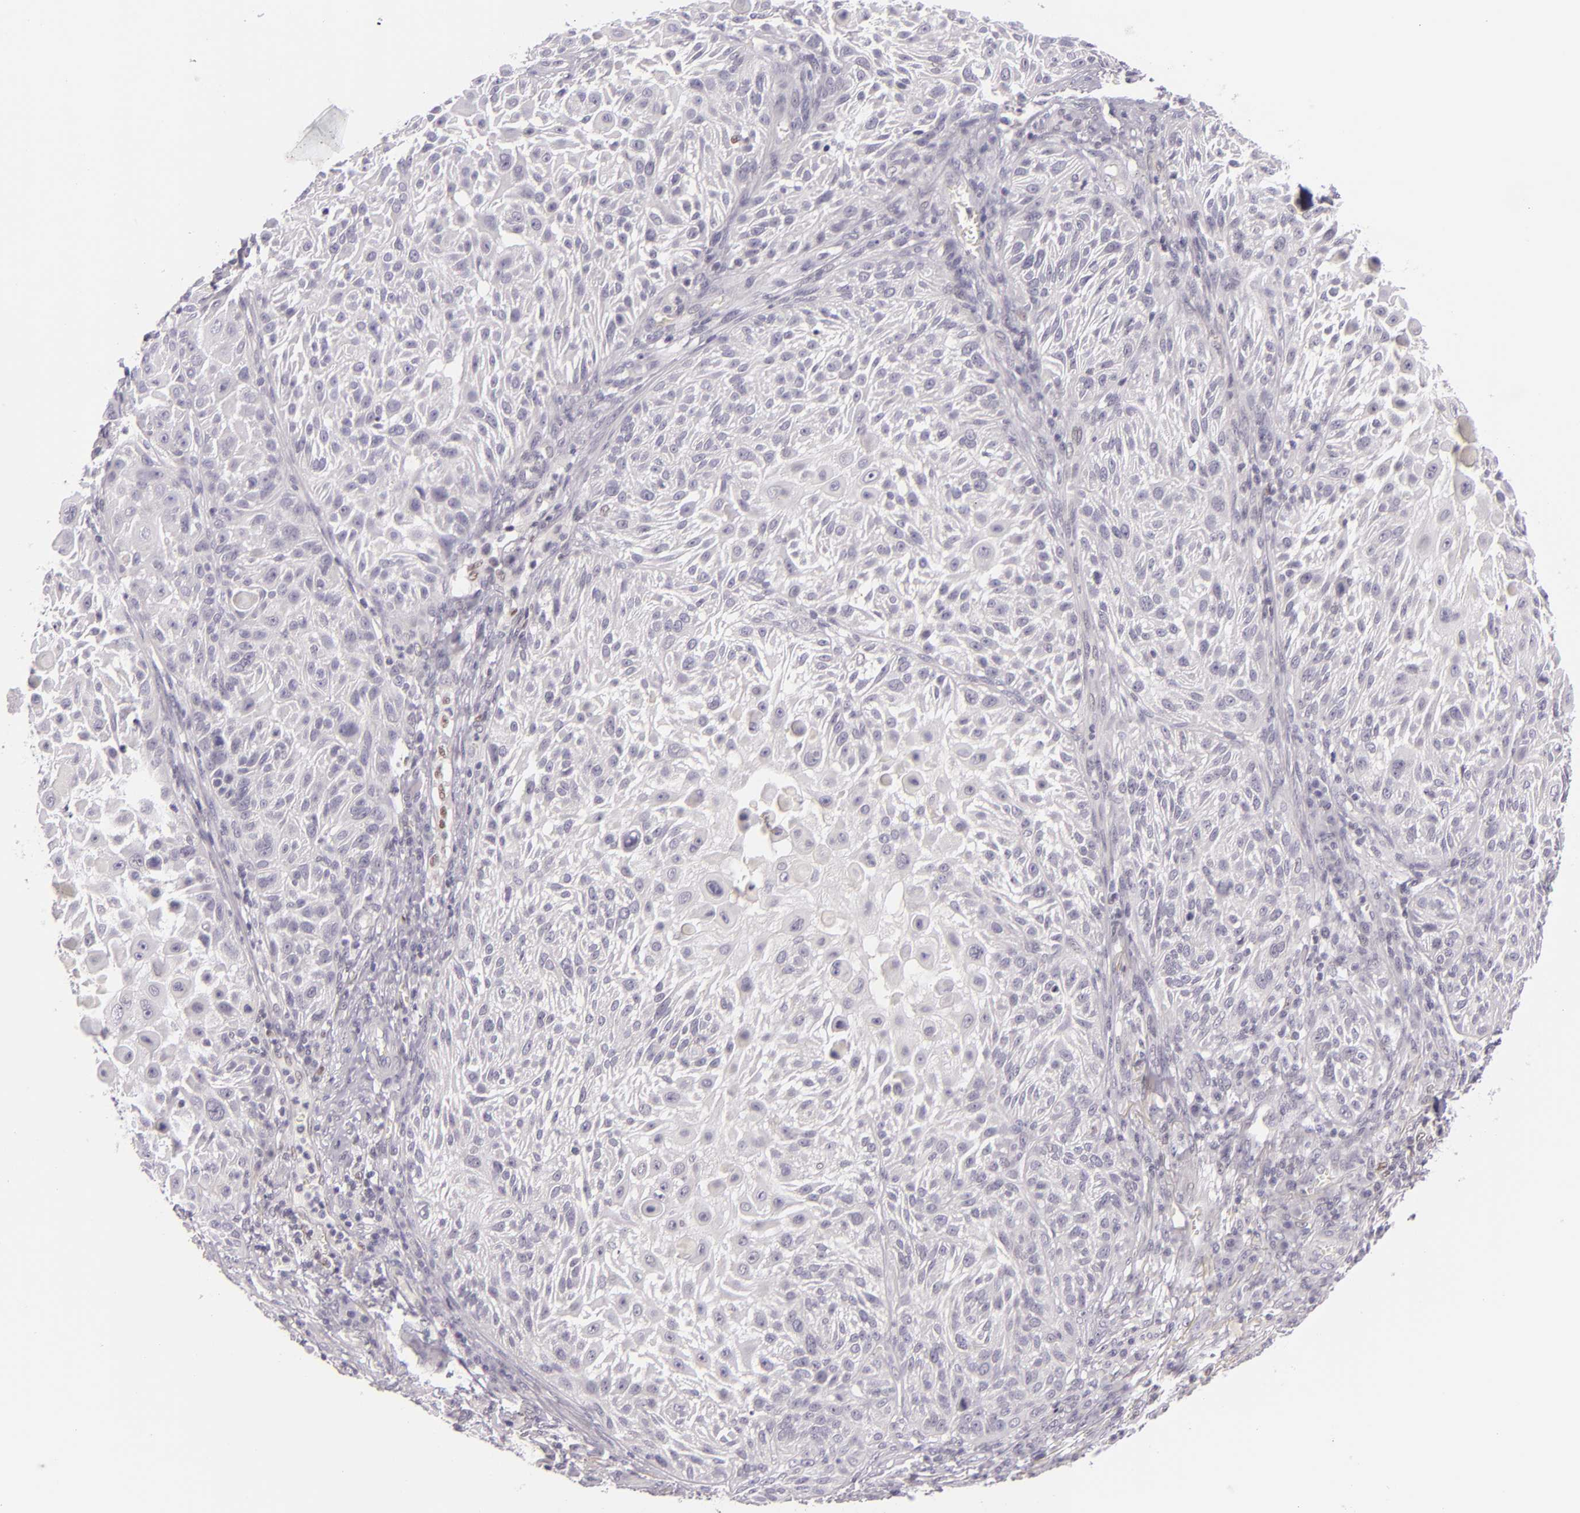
{"staining": {"intensity": "negative", "quantity": "none", "location": "none"}, "tissue": "skin cancer", "cell_type": "Tumor cells", "image_type": "cancer", "snomed": [{"axis": "morphology", "description": "Squamous cell carcinoma, NOS"}, {"axis": "topography", "description": "Skin"}], "caption": "The immunohistochemistry (IHC) micrograph has no significant staining in tumor cells of skin squamous cell carcinoma tissue.", "gene": "BCL3", "patient": {"sex": "female", "age": 89}}